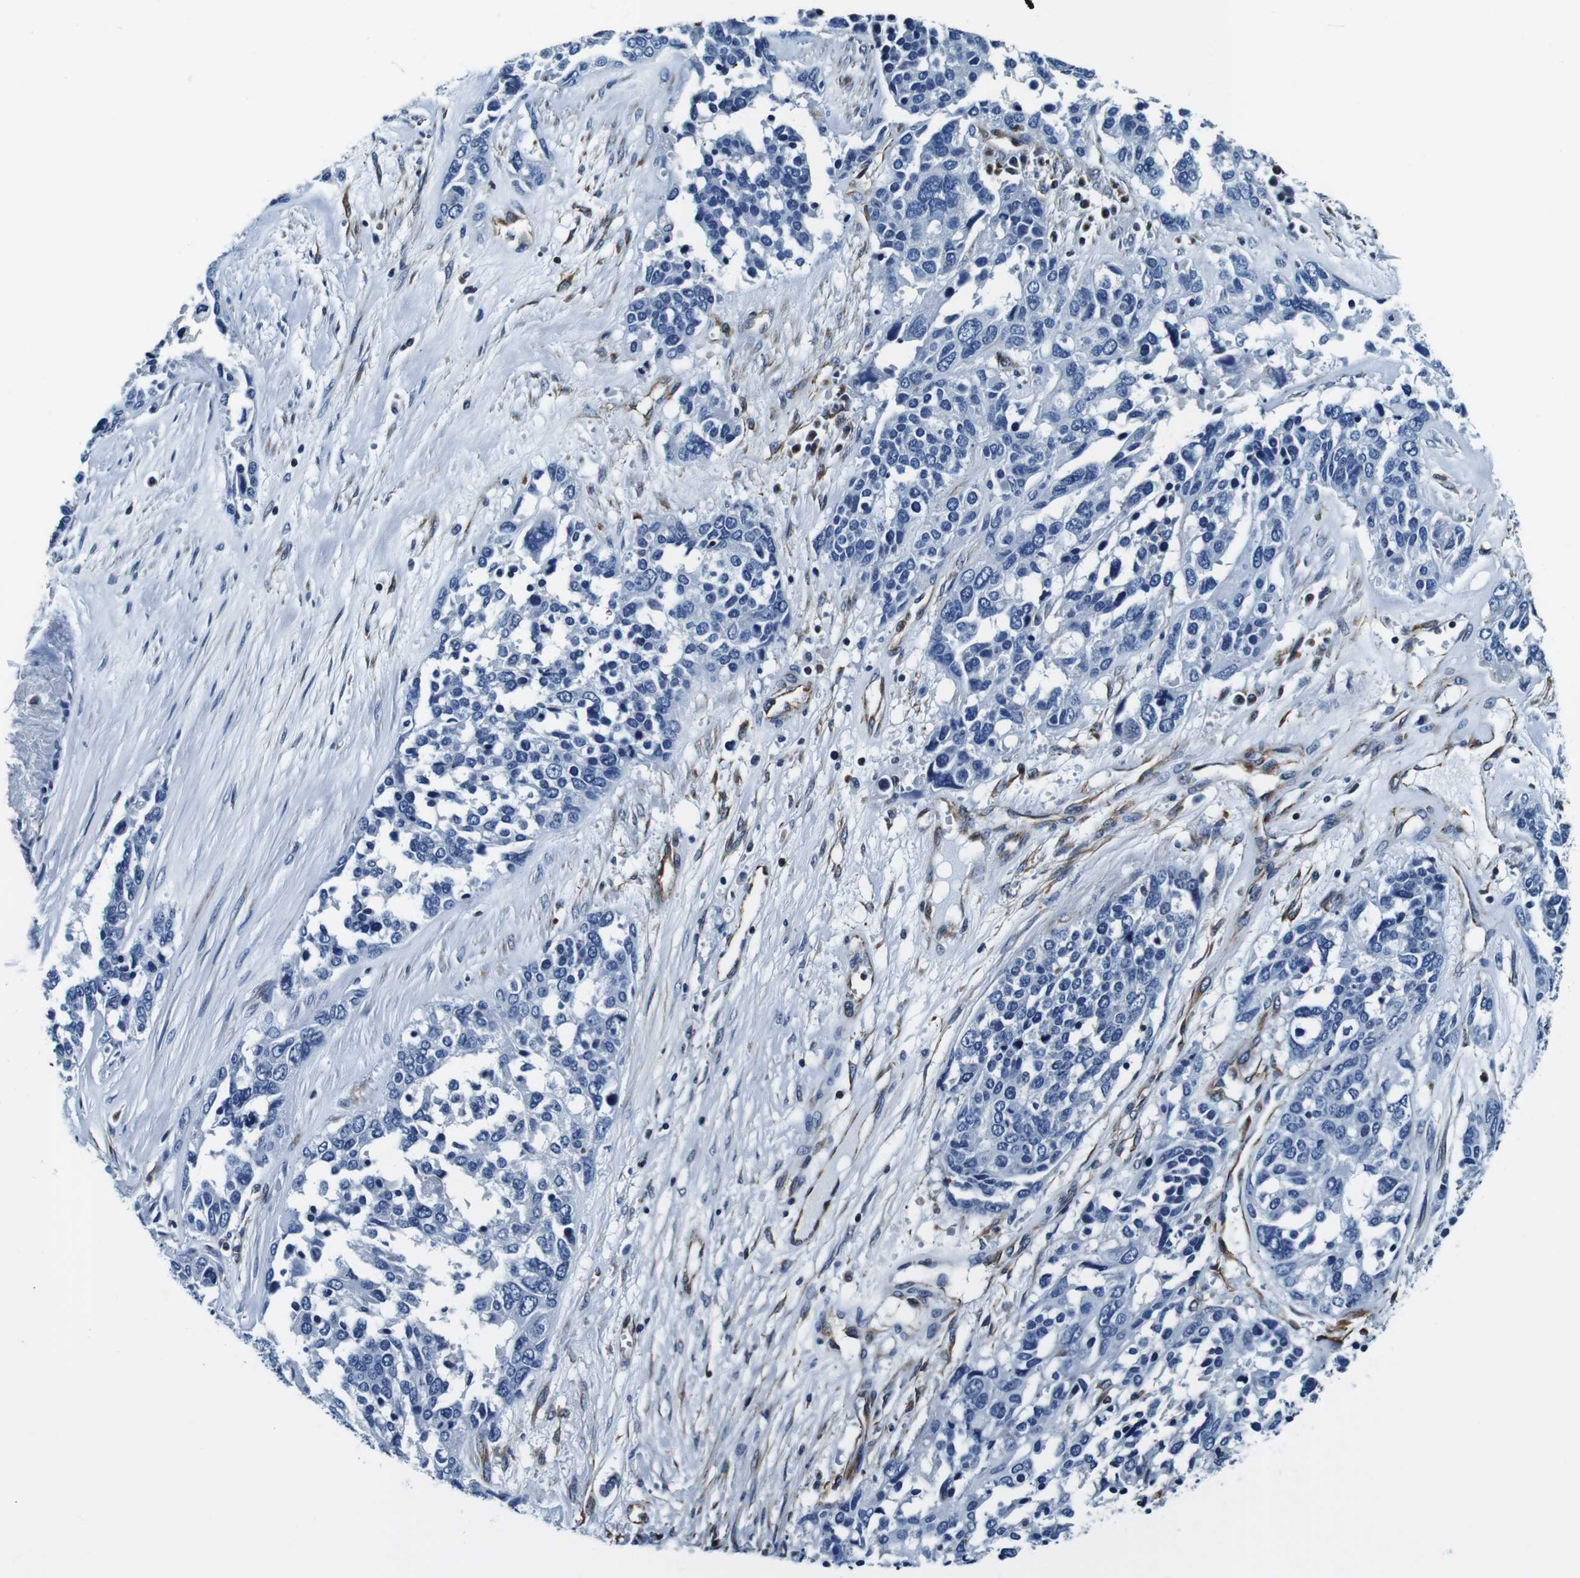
{"staining": {"intensity": "negative", "quantity": "none", "location": "none"}, "tissue": "ovarian cancer", "cell_type": "Tumor cells", "image_type": "cancer", "snomed": [{"axis": "morphology", "description": "Cystadenocarcinoma, serous, NOS"}, {"axis": "topography", "description": "Ovary"}], "caption": "Human ovarian cancer stained for a protein using IHC shows no expression in tumor cells.", "gene": "GJE1", "patient": {"sex": "female", "age": 44}}